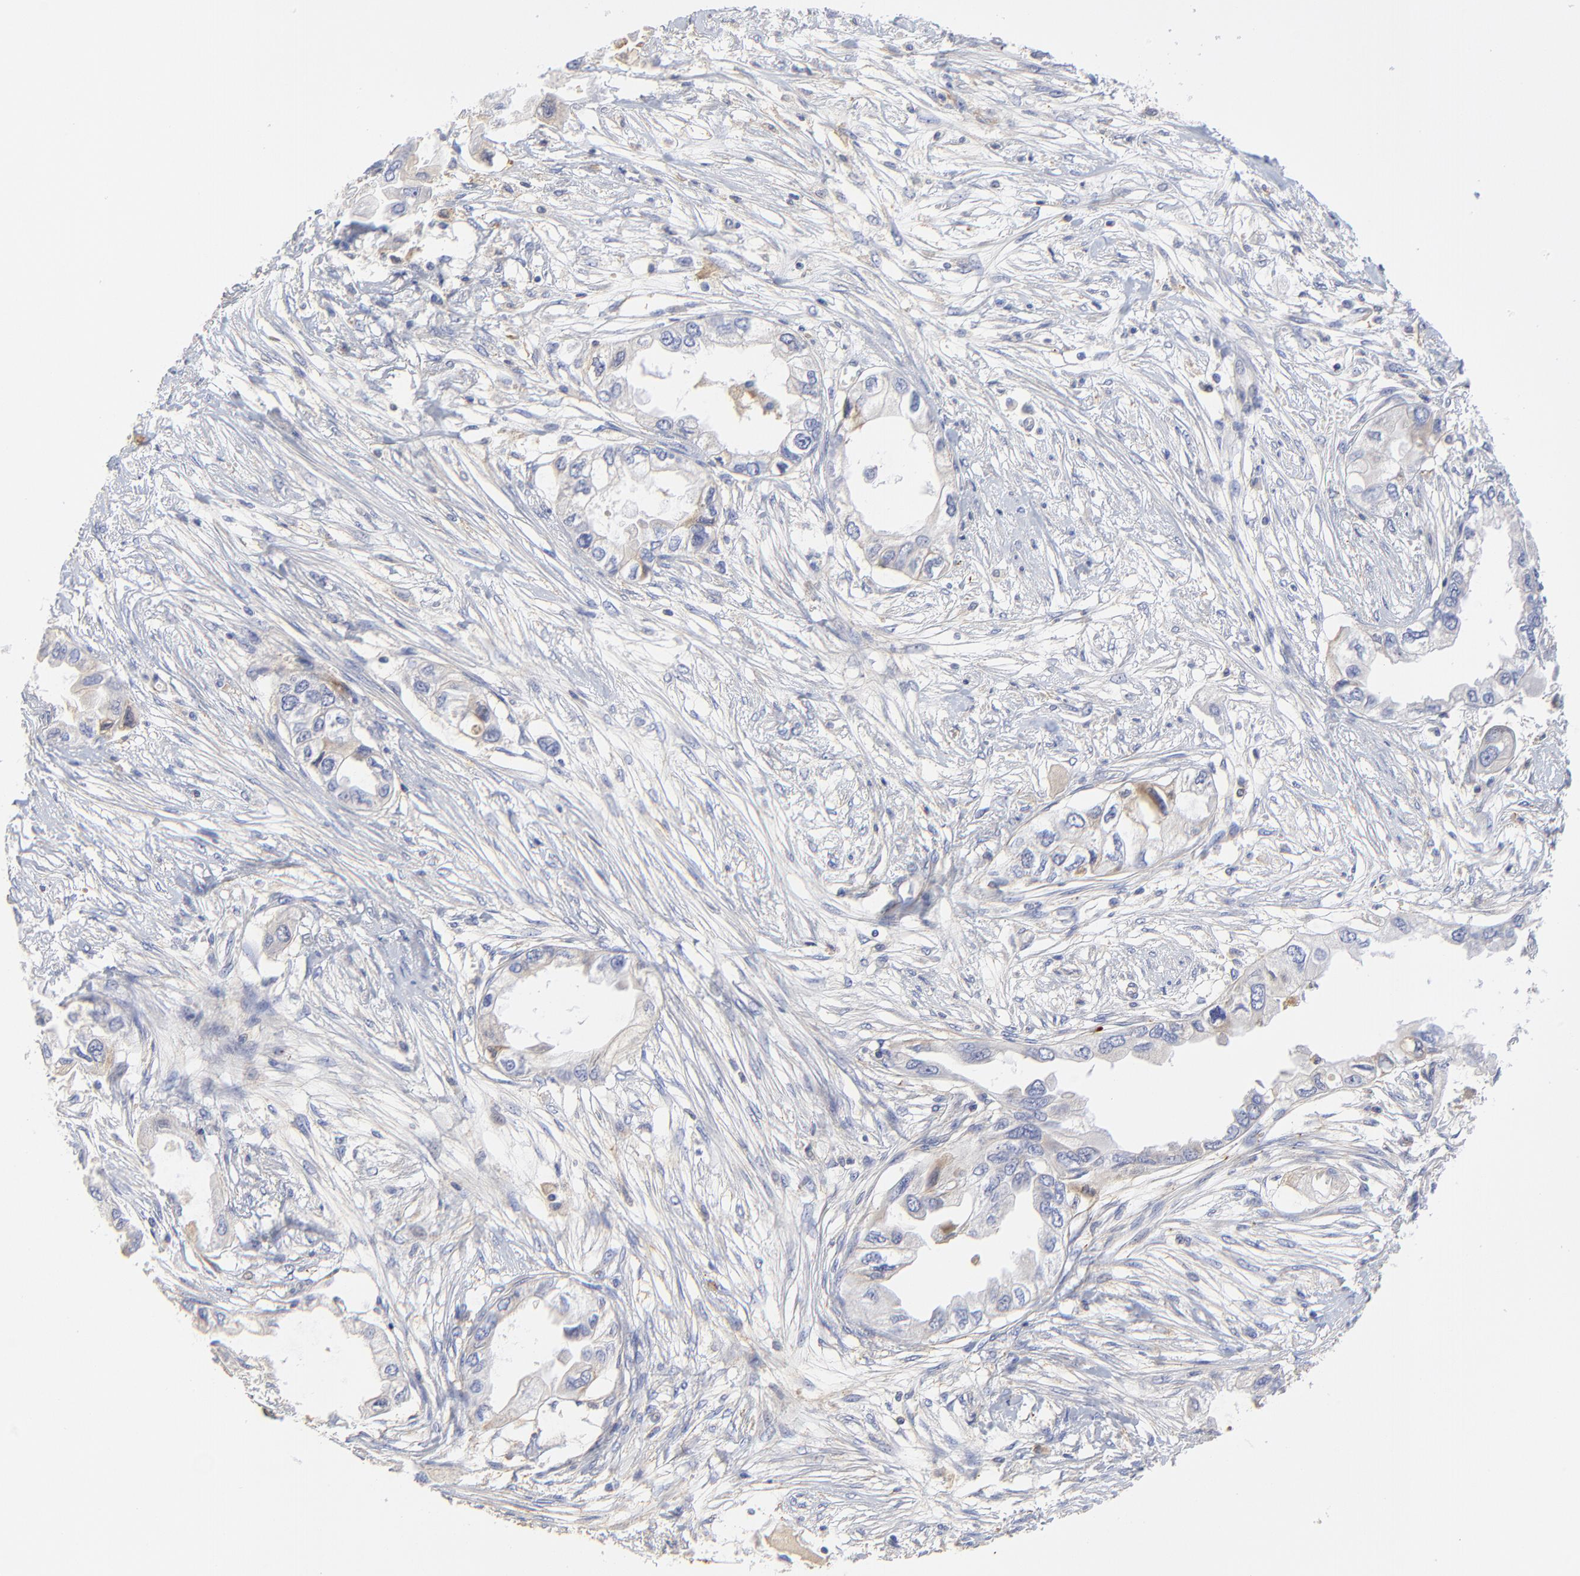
{"staining": {"intensity": "weak", "quantity": "<25%", "location": "cytoplasmic/membranous"}, "tissue": "endometrial cancer", "cell_type": "Tumor cells", "image_type": "cancer", "snomed": [{"axis": "morphology", "description": "Adenocarcinoma, NOS"}, {"axis": "topography", "description": "Endometrium"}], "caption": "This is a photomicrograph of immunohistochemistry staining of endometrial adenocarcinoma, which shows no expression in tumor cells. Brightfield microscopy of immunohistochemistry (IHC) stained with DAB (3,3'-diaminobenzidine) (brown) and hematoxylin (blue), captured at high magnification.", "gene": "MDGA2", "patient": {"sex": "female", "age": 67}}